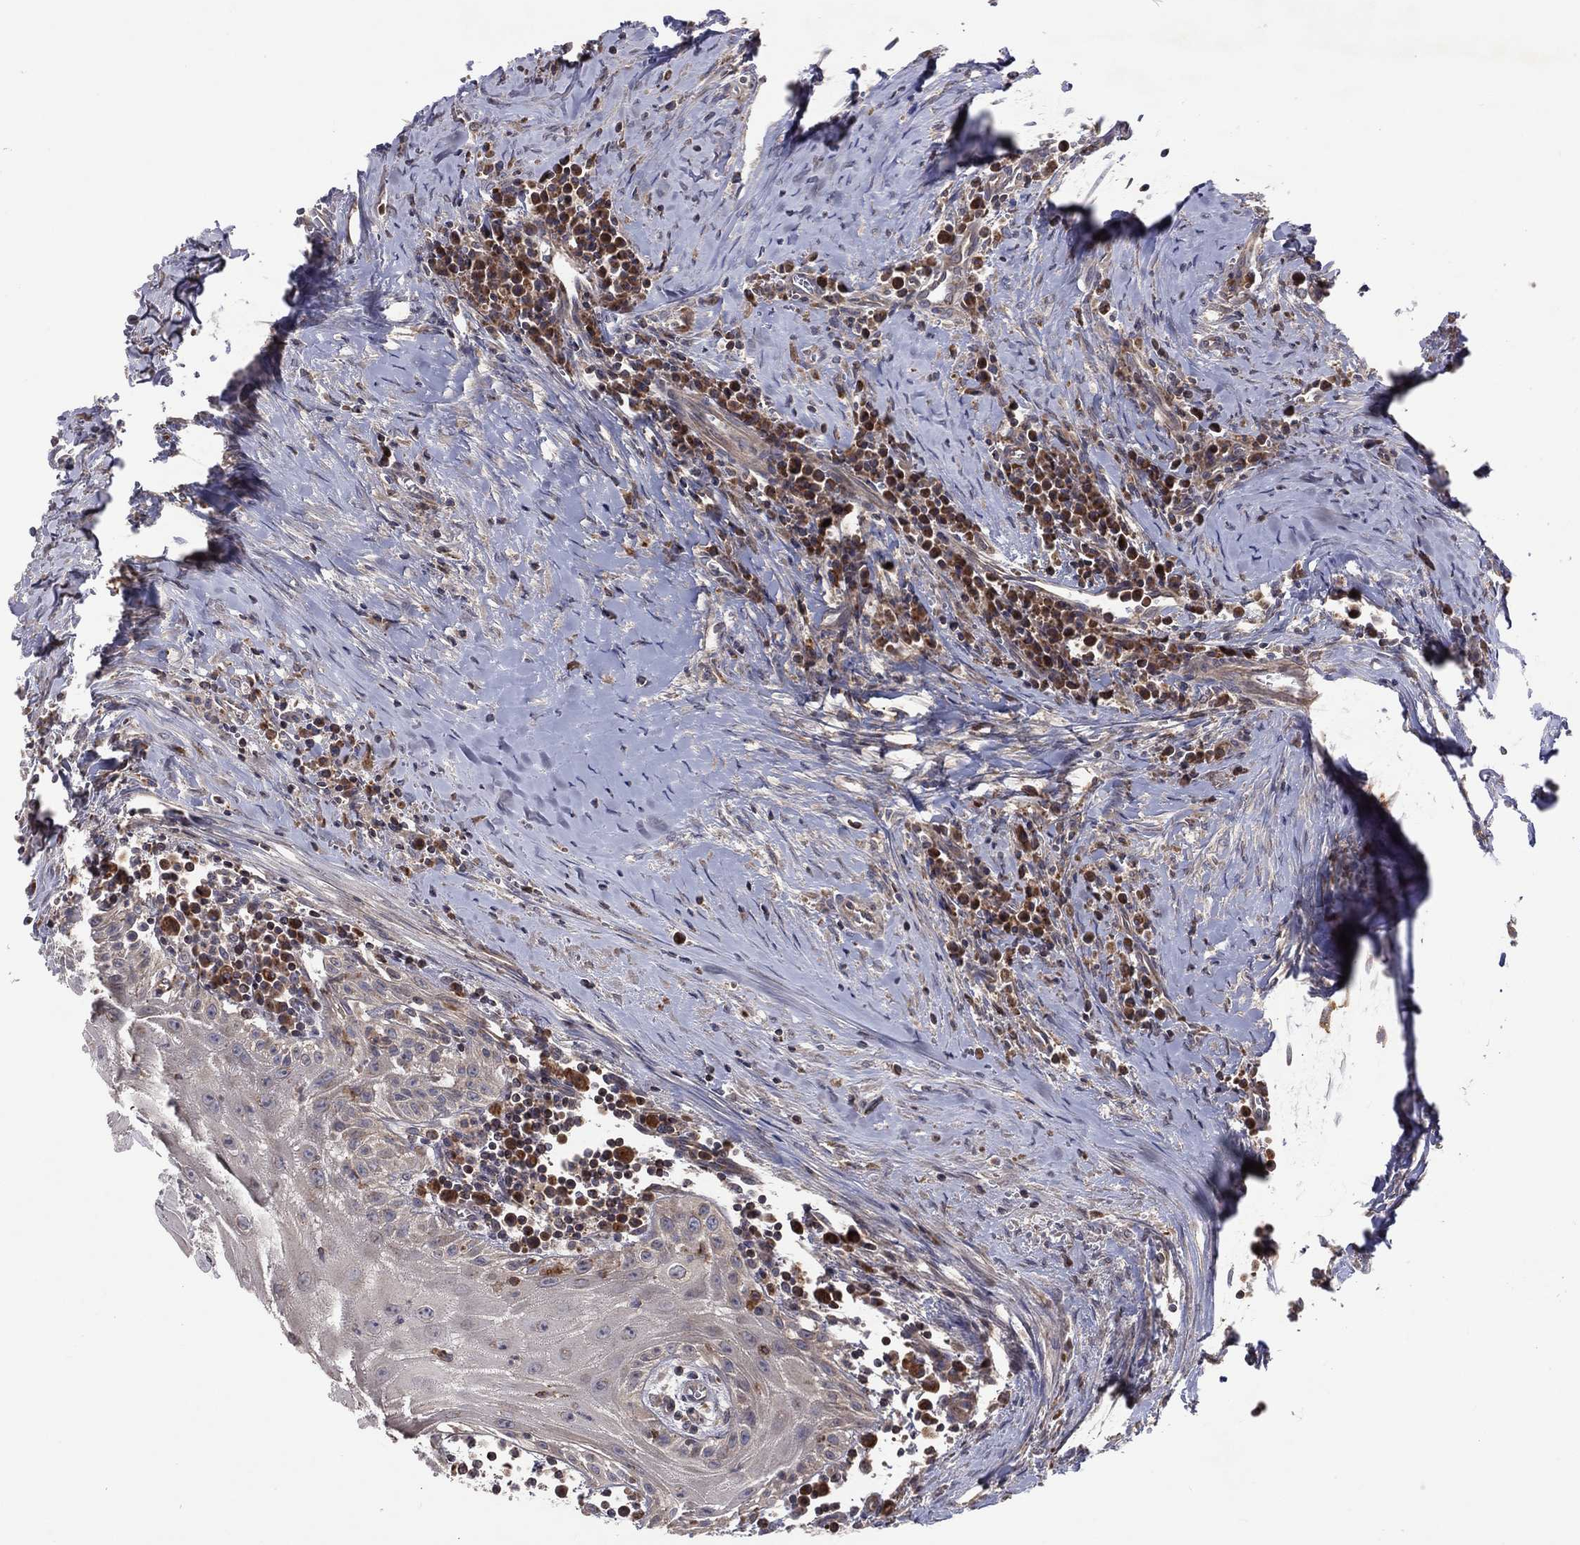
{"staining": {"intensity": "negative", "quantity": "none", "location": "none"}, "tissue": "head and neck cancer", "cell_type": "Tumor cells", "image_type": "cancer", "snomed": [{"axis": "morphology", "description": "Squamous cell carcinoma, NOS"}, {"axis": "topography", "description": "Oral tissue"}, {"axis": "topography", "description": "Head-Neck"}], "caption": "DAB immunohistochemical staining of human head and neck cancer (squamous cell carcinoma) shows no significant positivity in tumor cells.", "gene": "STARD3", "patient": {"sex": "male", "age": 58}}